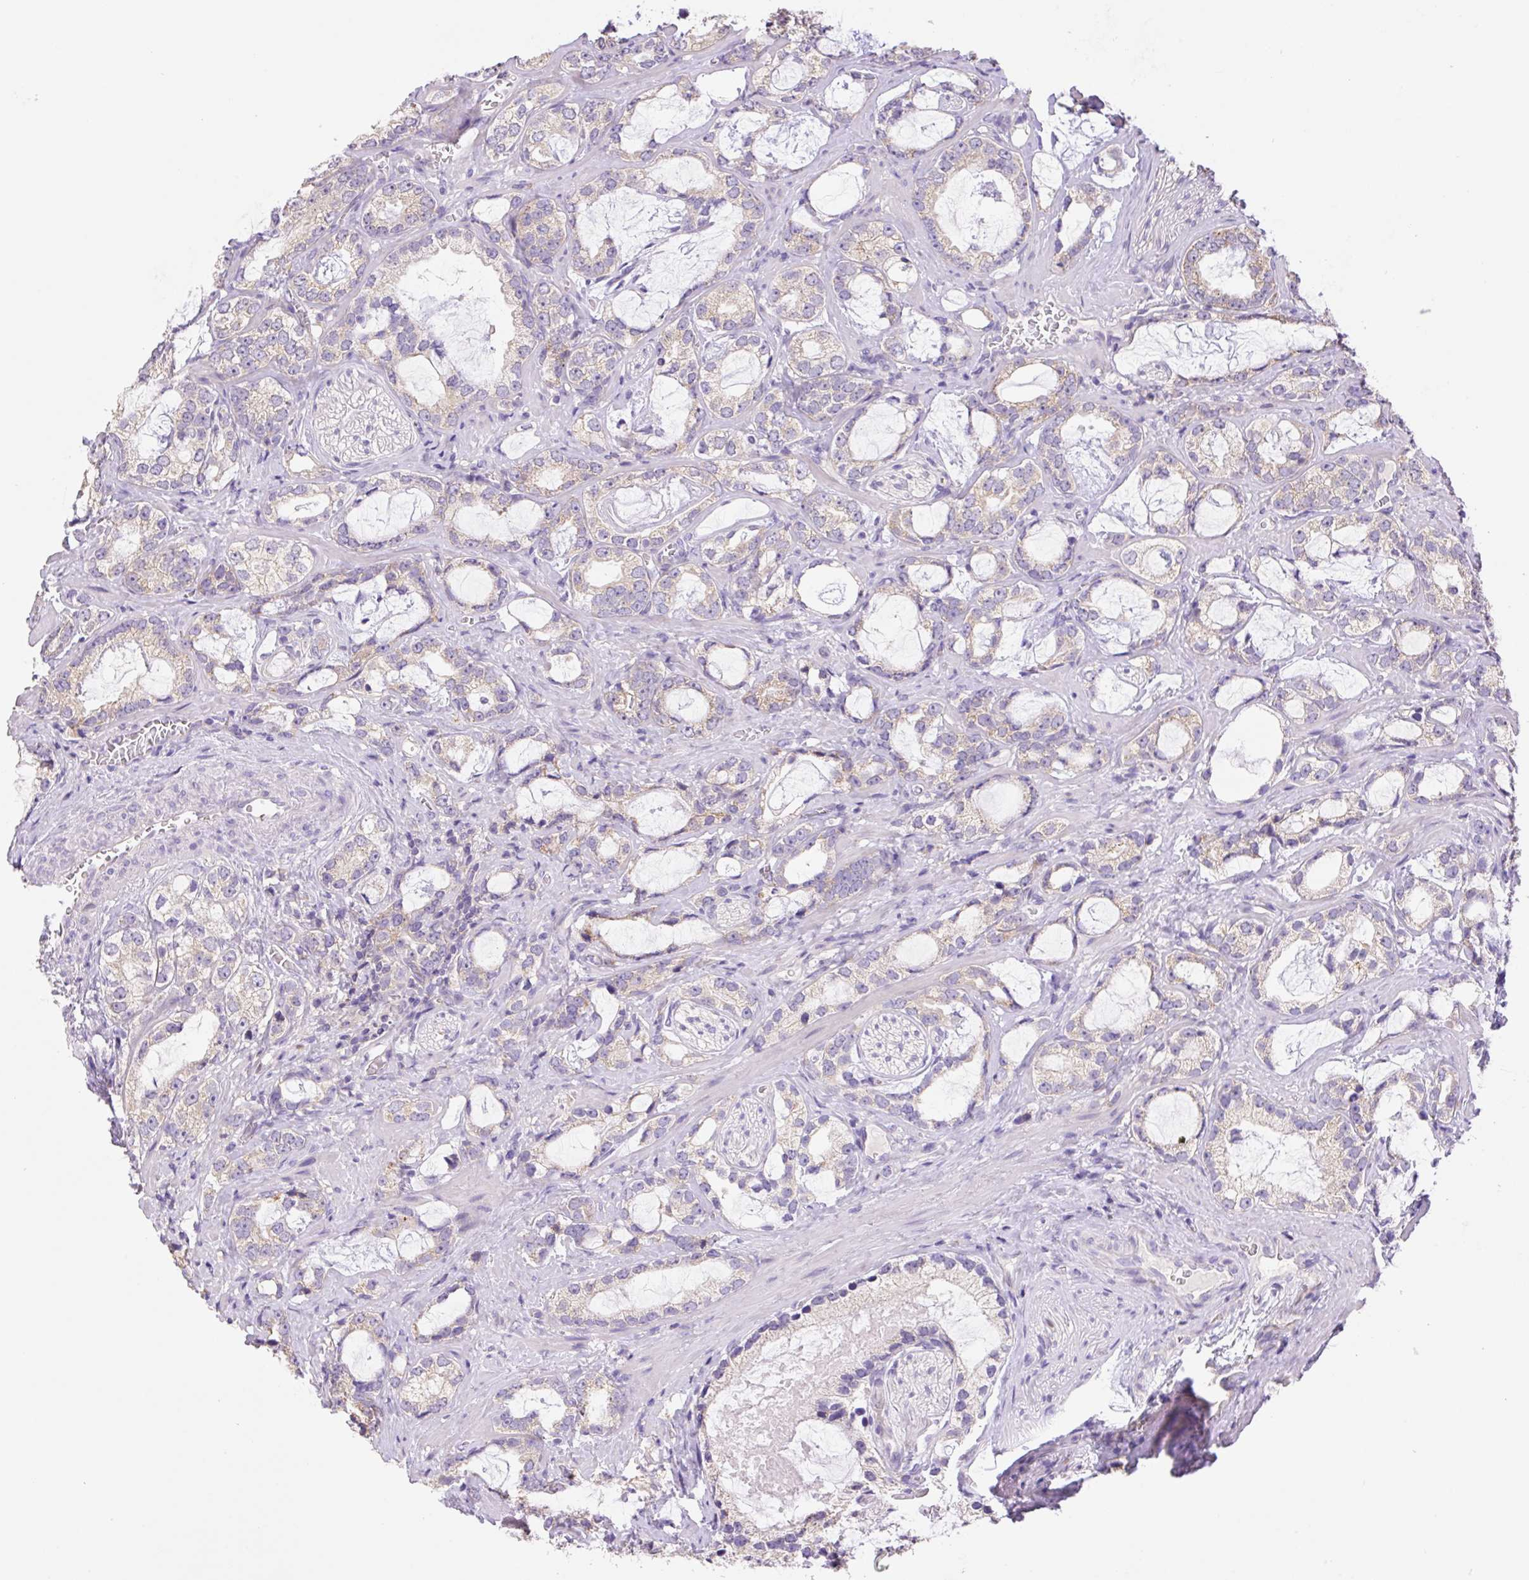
{"staining": {"intensity": "weak", "quantity": "25%-75%", "location": "cytoplasmic/membranous"}, "tissue": "prostate cancer", "cell_type": "Tumor cells", "image_type": "cancer", "snomed": [{"axis": "morphology", "description": "Adenocarcinoma, Medium grade"}, {"axis": "topography", "description": "Prostate"}], "caption": "Protein staining of prostate cancer tissue exhibits weak cytoplasmic/membranous expression in about 25%-75% of tumor cells.", "gene": "COPZ2", "patient": {"sex": "male", "age": 57}}